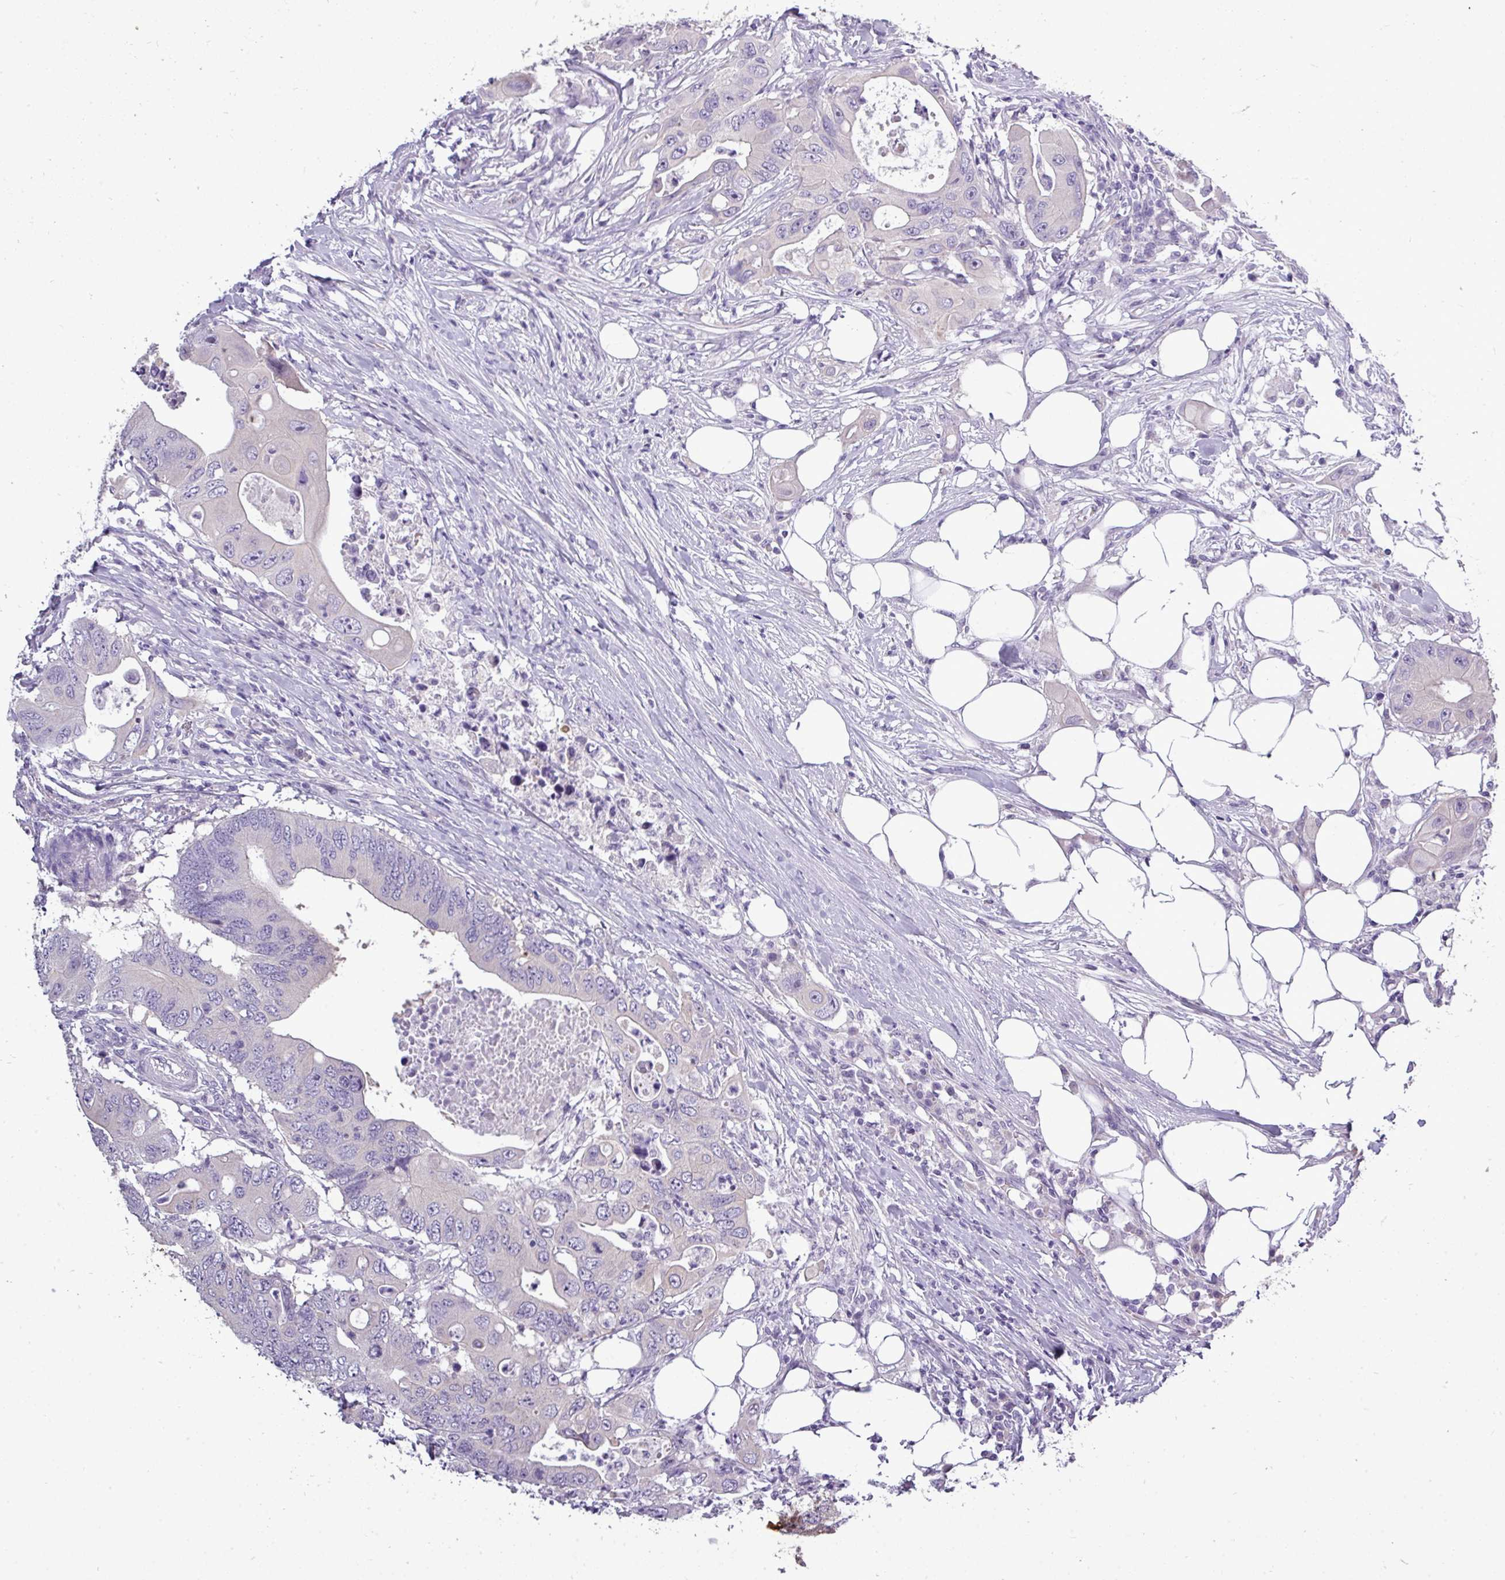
{"staining": {"intensity": "negative", "quantity": "none", "location": "none"}, "tissue": "colorectal cancer", "cell_type": "Tumor cells", "image_type": "cancer", "snomed": [{"axis": "morphology", "description": "Adenocarcinoma, NOS"}, {"axis": "topography", "description": "Colon"}], "caption": "This histopathology image is of adenocarcinoma (colorectal) stained with immunohistochemistry to label a protein in brown with the nuclei are counter-stained blue. There is no positivity in tumor cells. Brightfield microscopy of immunohistochemistry stained with DAB (brown) and hematoxylin (blue), captured at high magnification.", "gene": "DNAAF9", "patient": {"sex": "male", "age": 71}}